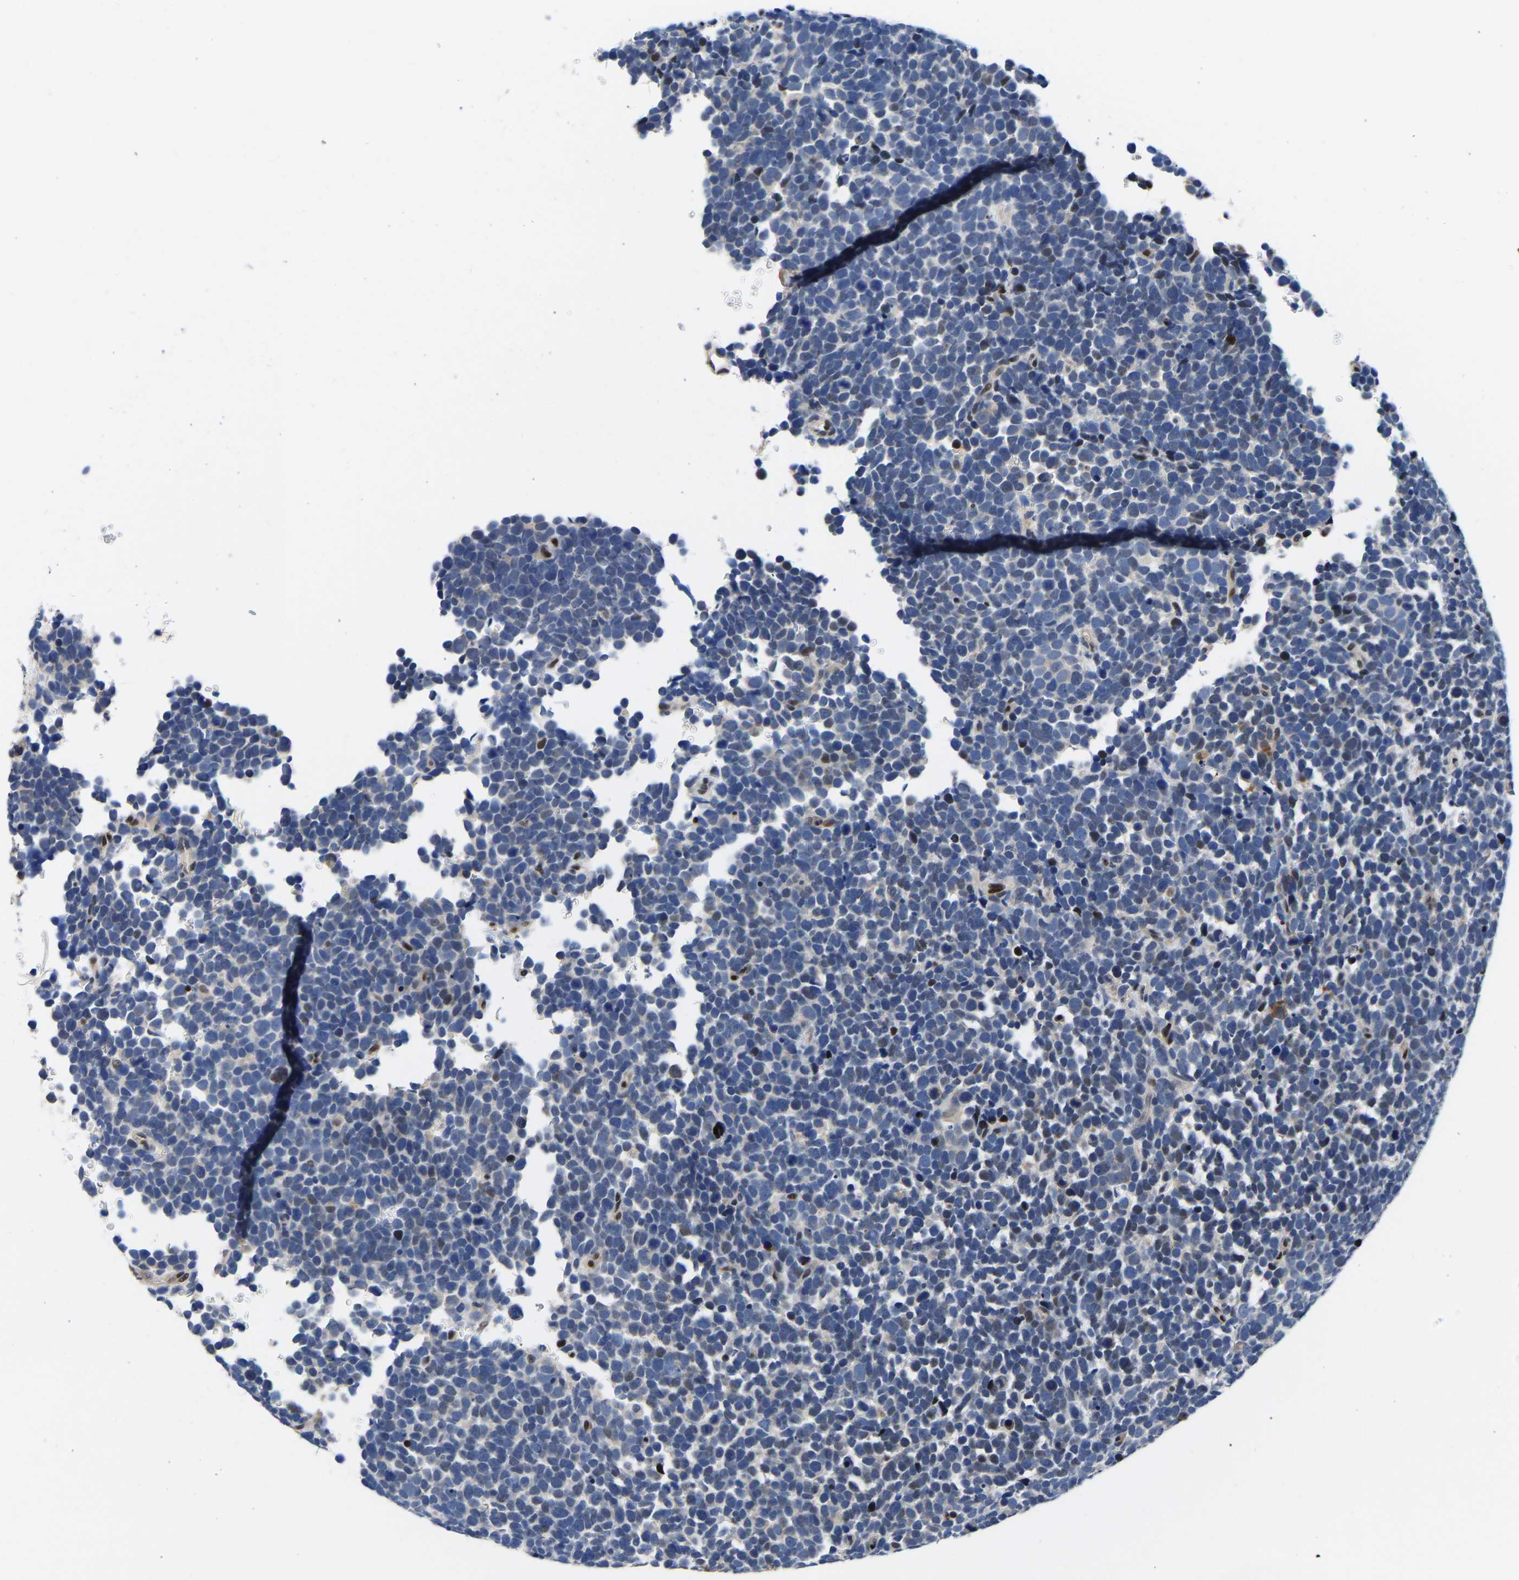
{"staining": {"intensity": "negative", "quantity": "none", "location": "none"}, "tissue": "urothelial cancer", "cell_type": "Tumor cells", "image_type": "cancer", "snomed": [{"axis": "morphology", "description": "Urothelial carcinoma, High grade"}, {"axis": "topography", "description": "Urinary bladder"}], "caption": "Immunohistochemistry image of neoplastic tissue: urothelial cancer stained with DAB reveals no significant protein staining in tumor cells. Brightfield microscopy of IHC stained with DAB (3,3'-diaminobenzidine) (brown) and hematoxylin (blue), captured at high magnification.", "gene": "PTRHD1", "patient": {"sex": "female", "age": 82}}